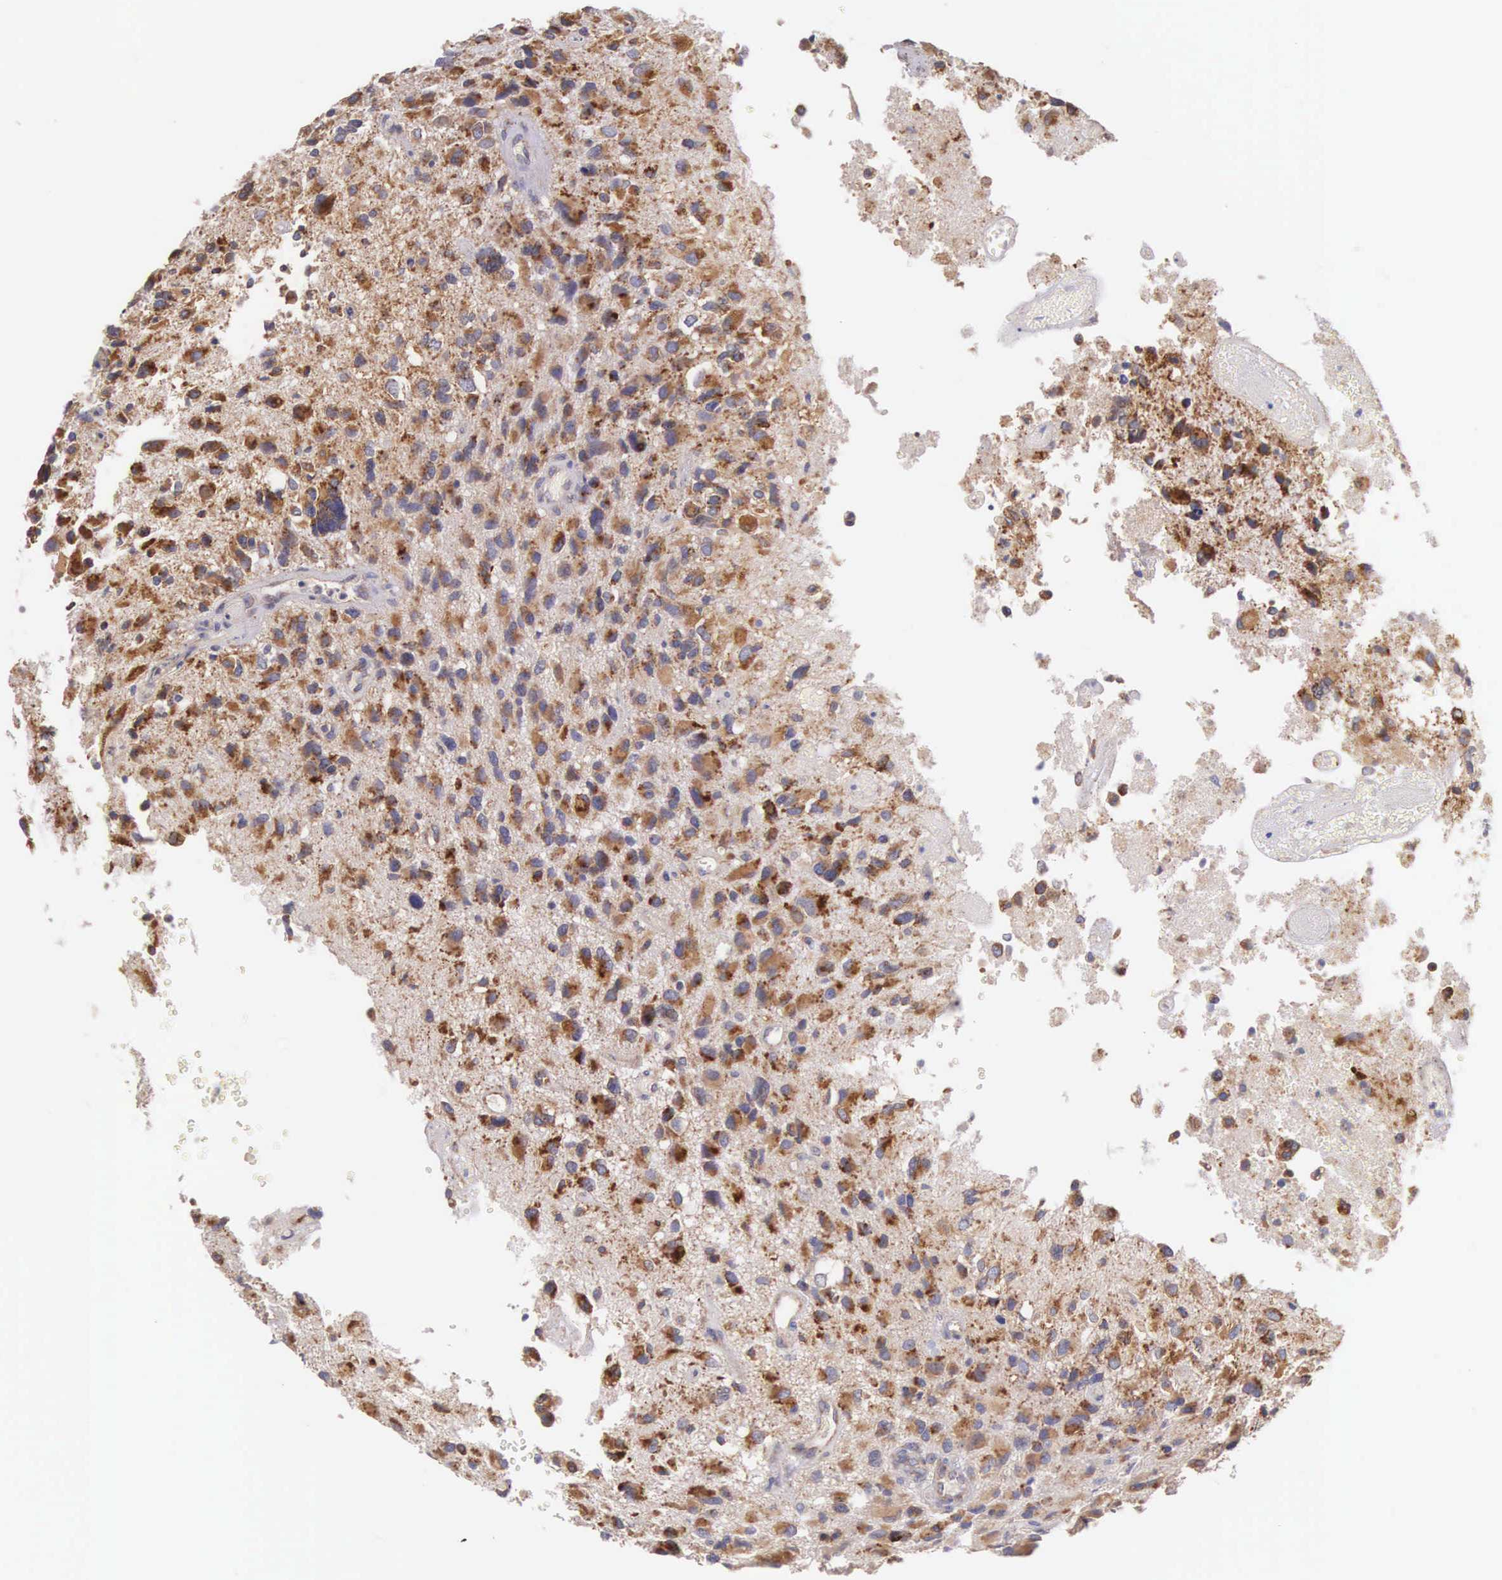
{"staining": {"intensity": "moderate", "quantity": "25%-75%", "location": "cytoplasmic/membranous"}, "tissue": "glioma", "cell_type": "Tumor cells", "image_type": "cancer", "snomed": [{"axis": "morphology", "description": "Glioma, malignant, High grade"}, {"axis": "topography", "description": "Brain"}], "caption": "This is a histology image of immunohistochemistry (IHC) staining of high-grade glioma (malignant), which shows moderate staining in the cytoplasmic/membranous of tumor cells.", "gene": "NSDHL", "patient": {"sex": "male", "age": 69}}